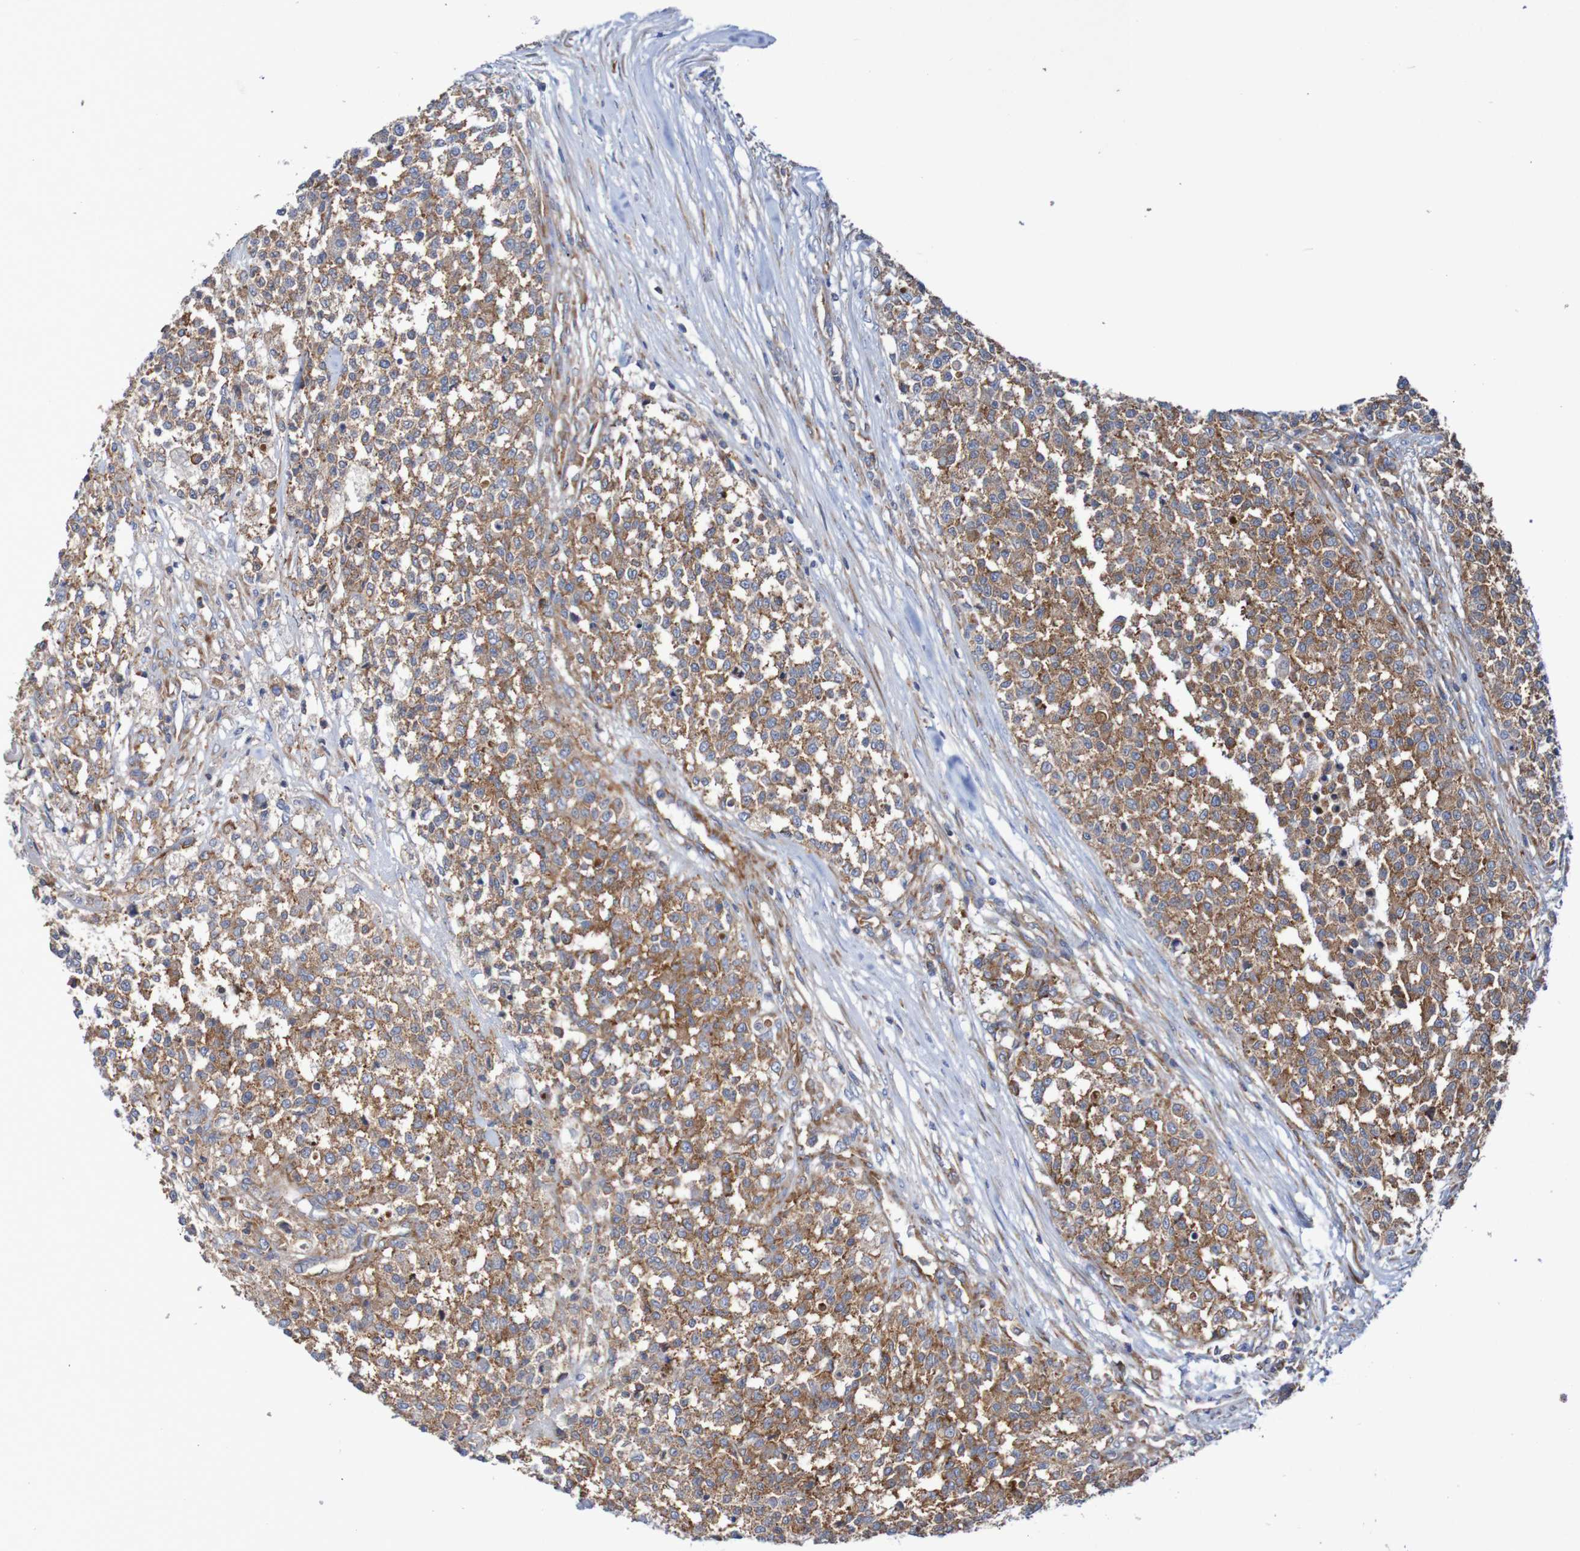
{"staining": {"intensity": "moderate", "quantity": ">75%", "location": "cytoplasmic/membranous"}, "tissue": "testis cancer", "cell_type": "Tumor cells", "image_type": "cancer", "snomed": [{"axis": "morphology", "description": "Seminoma, NOS"}, {"axis": "topography", "description": "Testis"}], "caption": "Seminoma (testis) stained with a brown dye reveals moderate cytoplasmic/membranous positive expression in about >75% of tumor cells.", "gene": "FXR2", "patient": {"sex": "male", "age": 59}}